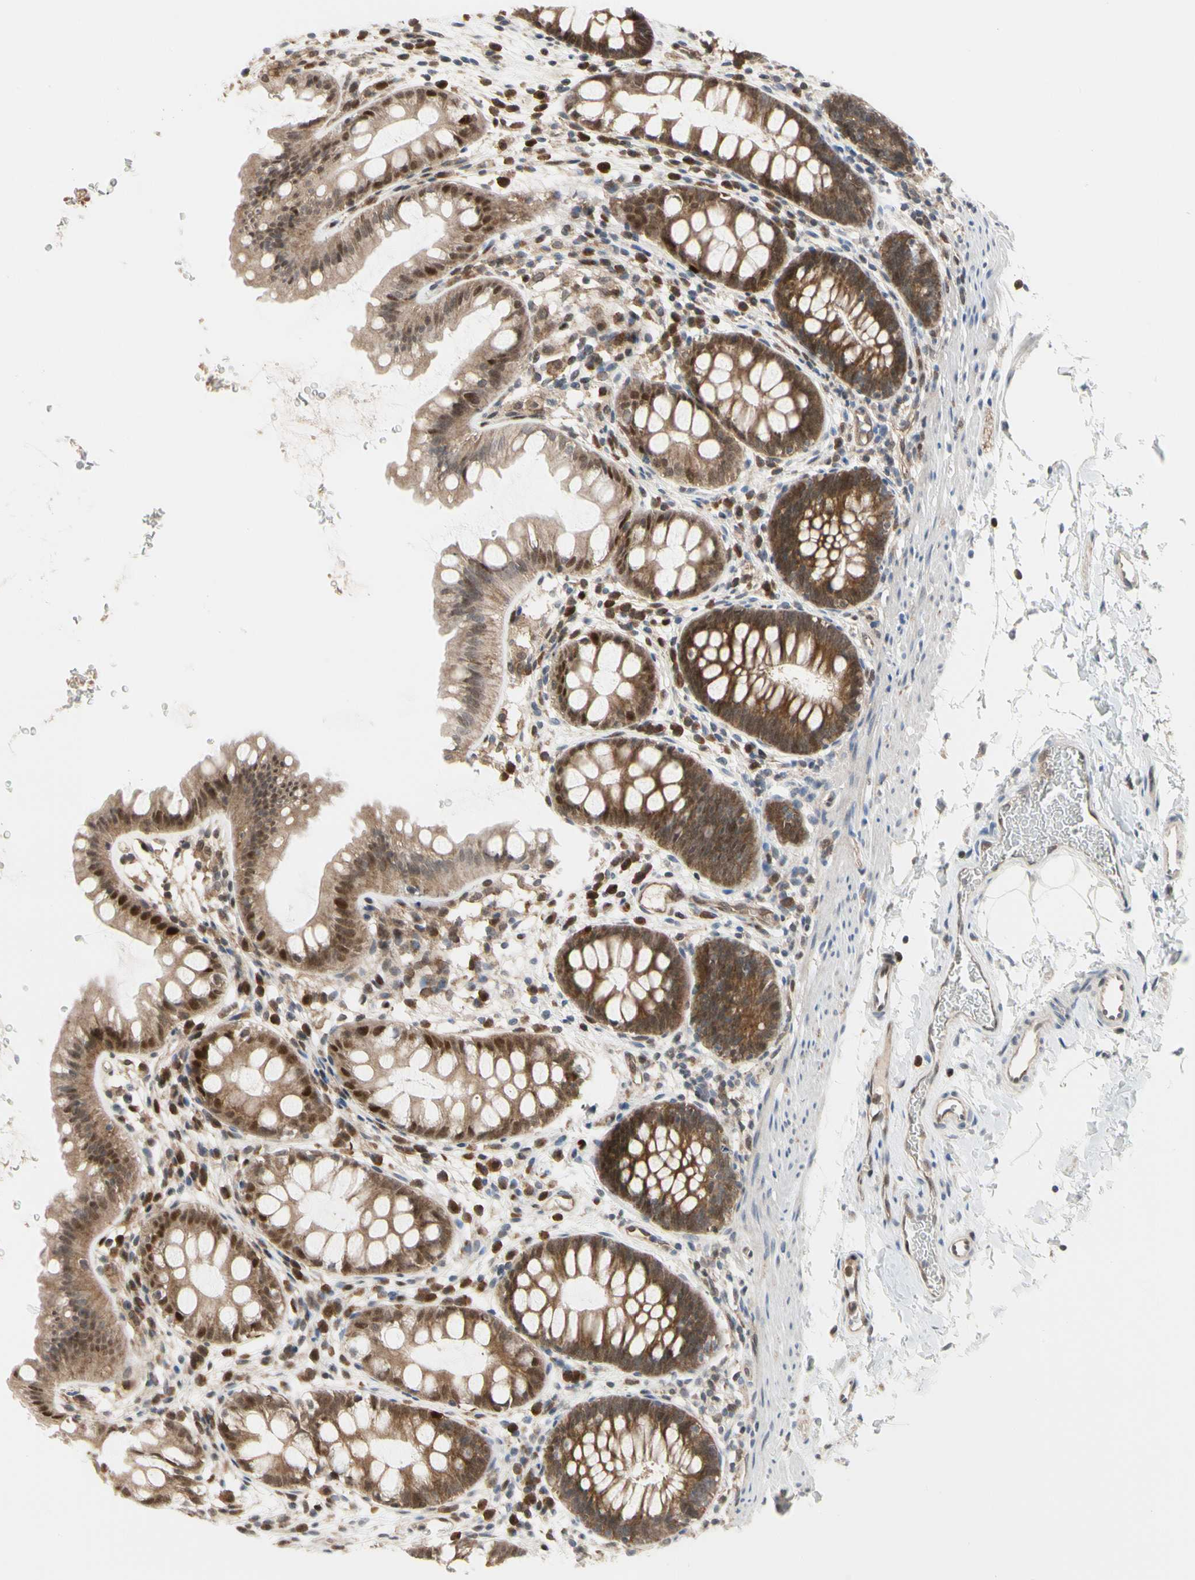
{"staining": {"intensity": "moderate", "quantity": ">75%", "location": "cytoplasmic/membranous"}, "tissue": "rectum", "cell_type": "Glandular cells", "image_type": "normal", "snomed": [{"axis": "morphology", "description": "Normal tissue, NOS"}, {"axis": "topography", "description": "Rectum"}], "caption": "IHC histopathology image of normal rectum stained for a protein (brown), which shows medium levels of moderate cytoplasmic/membranous expression in approximately >75% of glandular cells.", "gene": "CDK5", "patient": {"sex": "female", "age": 24}}